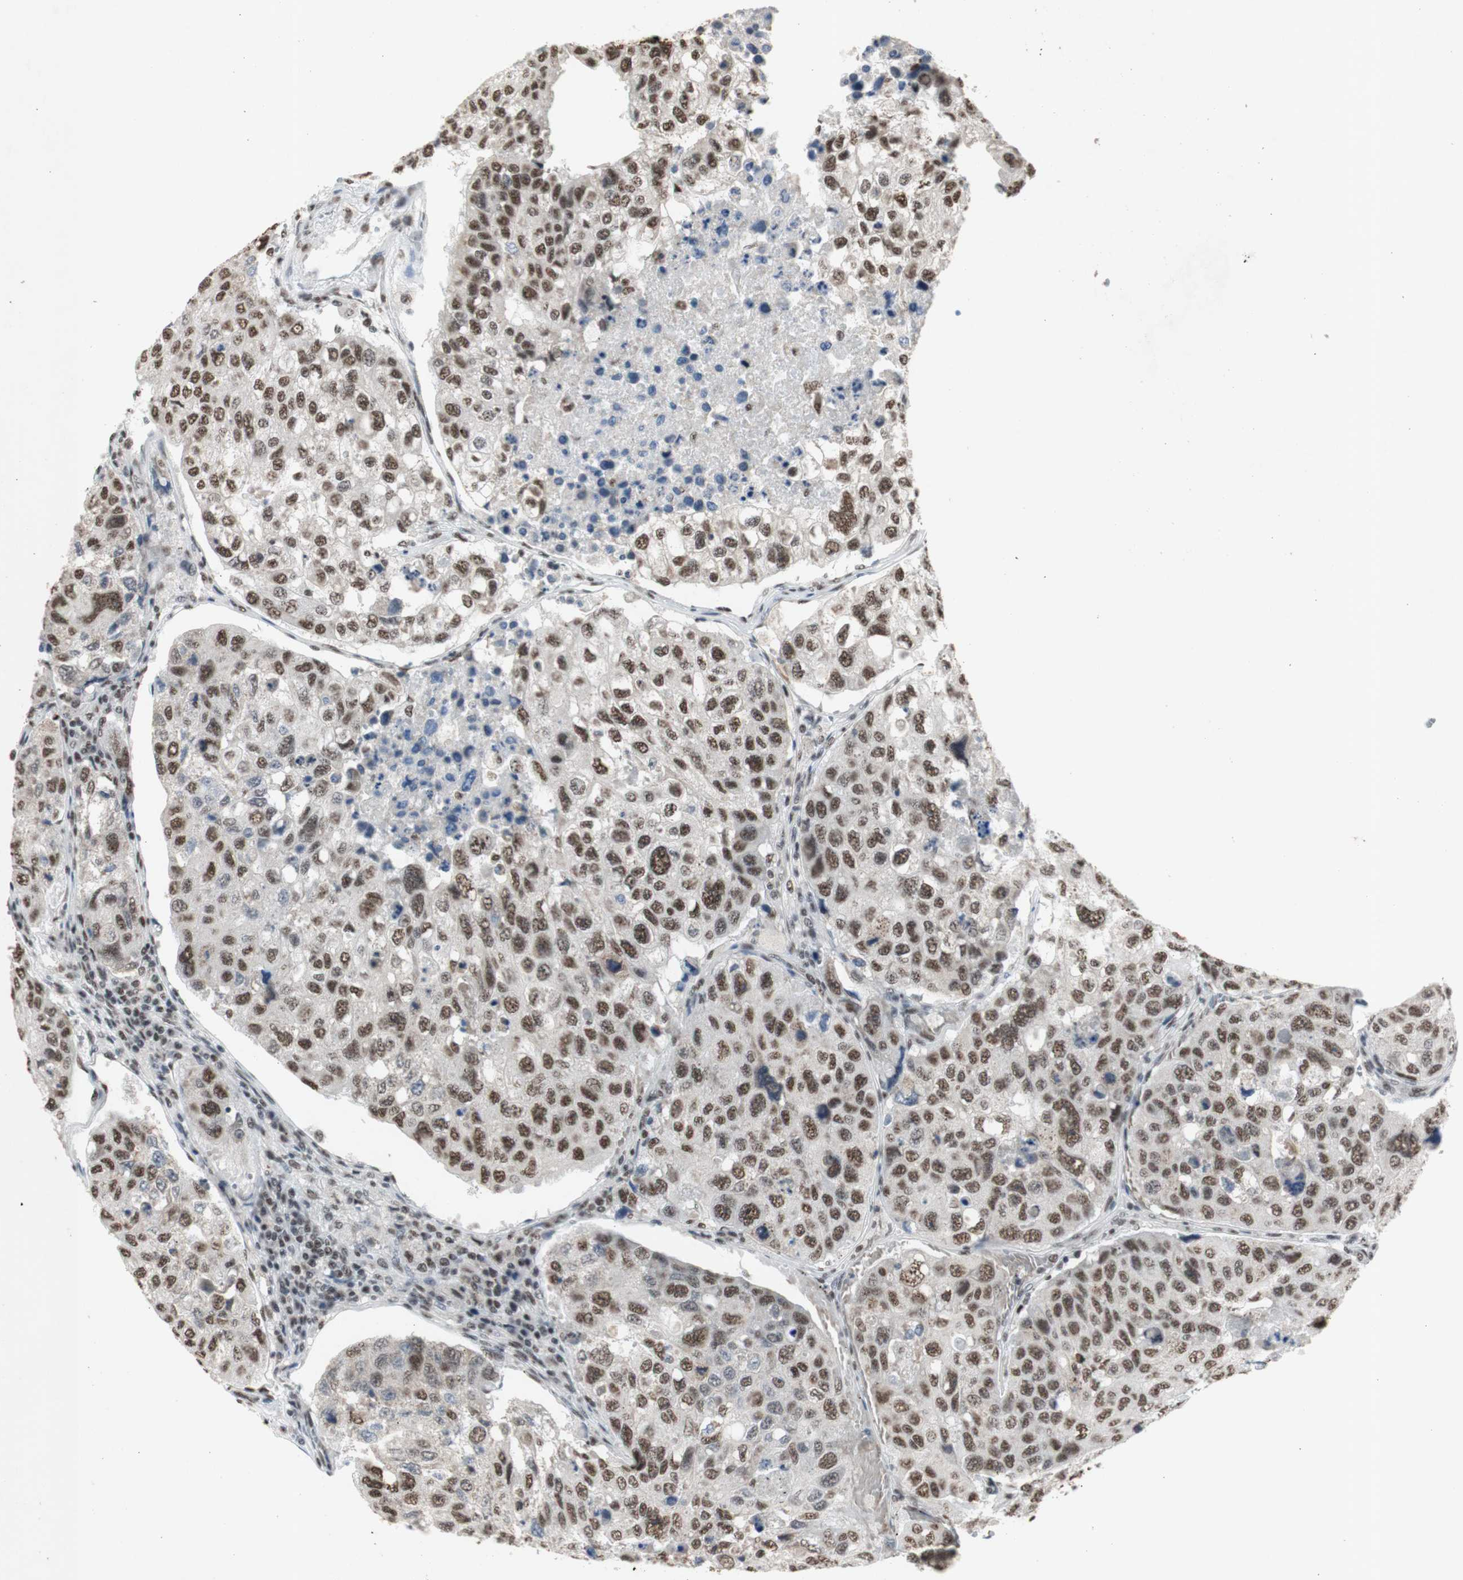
{"staining": {"intensity": "moderate", "quantity": ">75%", "location": "nuclear"}, "tissue": "urothelial cancer", "cell_type": "Tumor cells", "image_type": "cancer", "snomed": [{"axis": "morphology", "description": "Urothelial carcinoma, High grade"}, {"axis": "topography", "description": "Lymph node"}, {"axis": "topography", "description": "Urinary bladder"}], "caption": "Protein staining displays moderate nuclear positivity in approximately >75% of tumor cells in urothelial carcinoma (high-grade).", "gene": "SNRPB", "patient": {"sex": "male", "age": 51}}